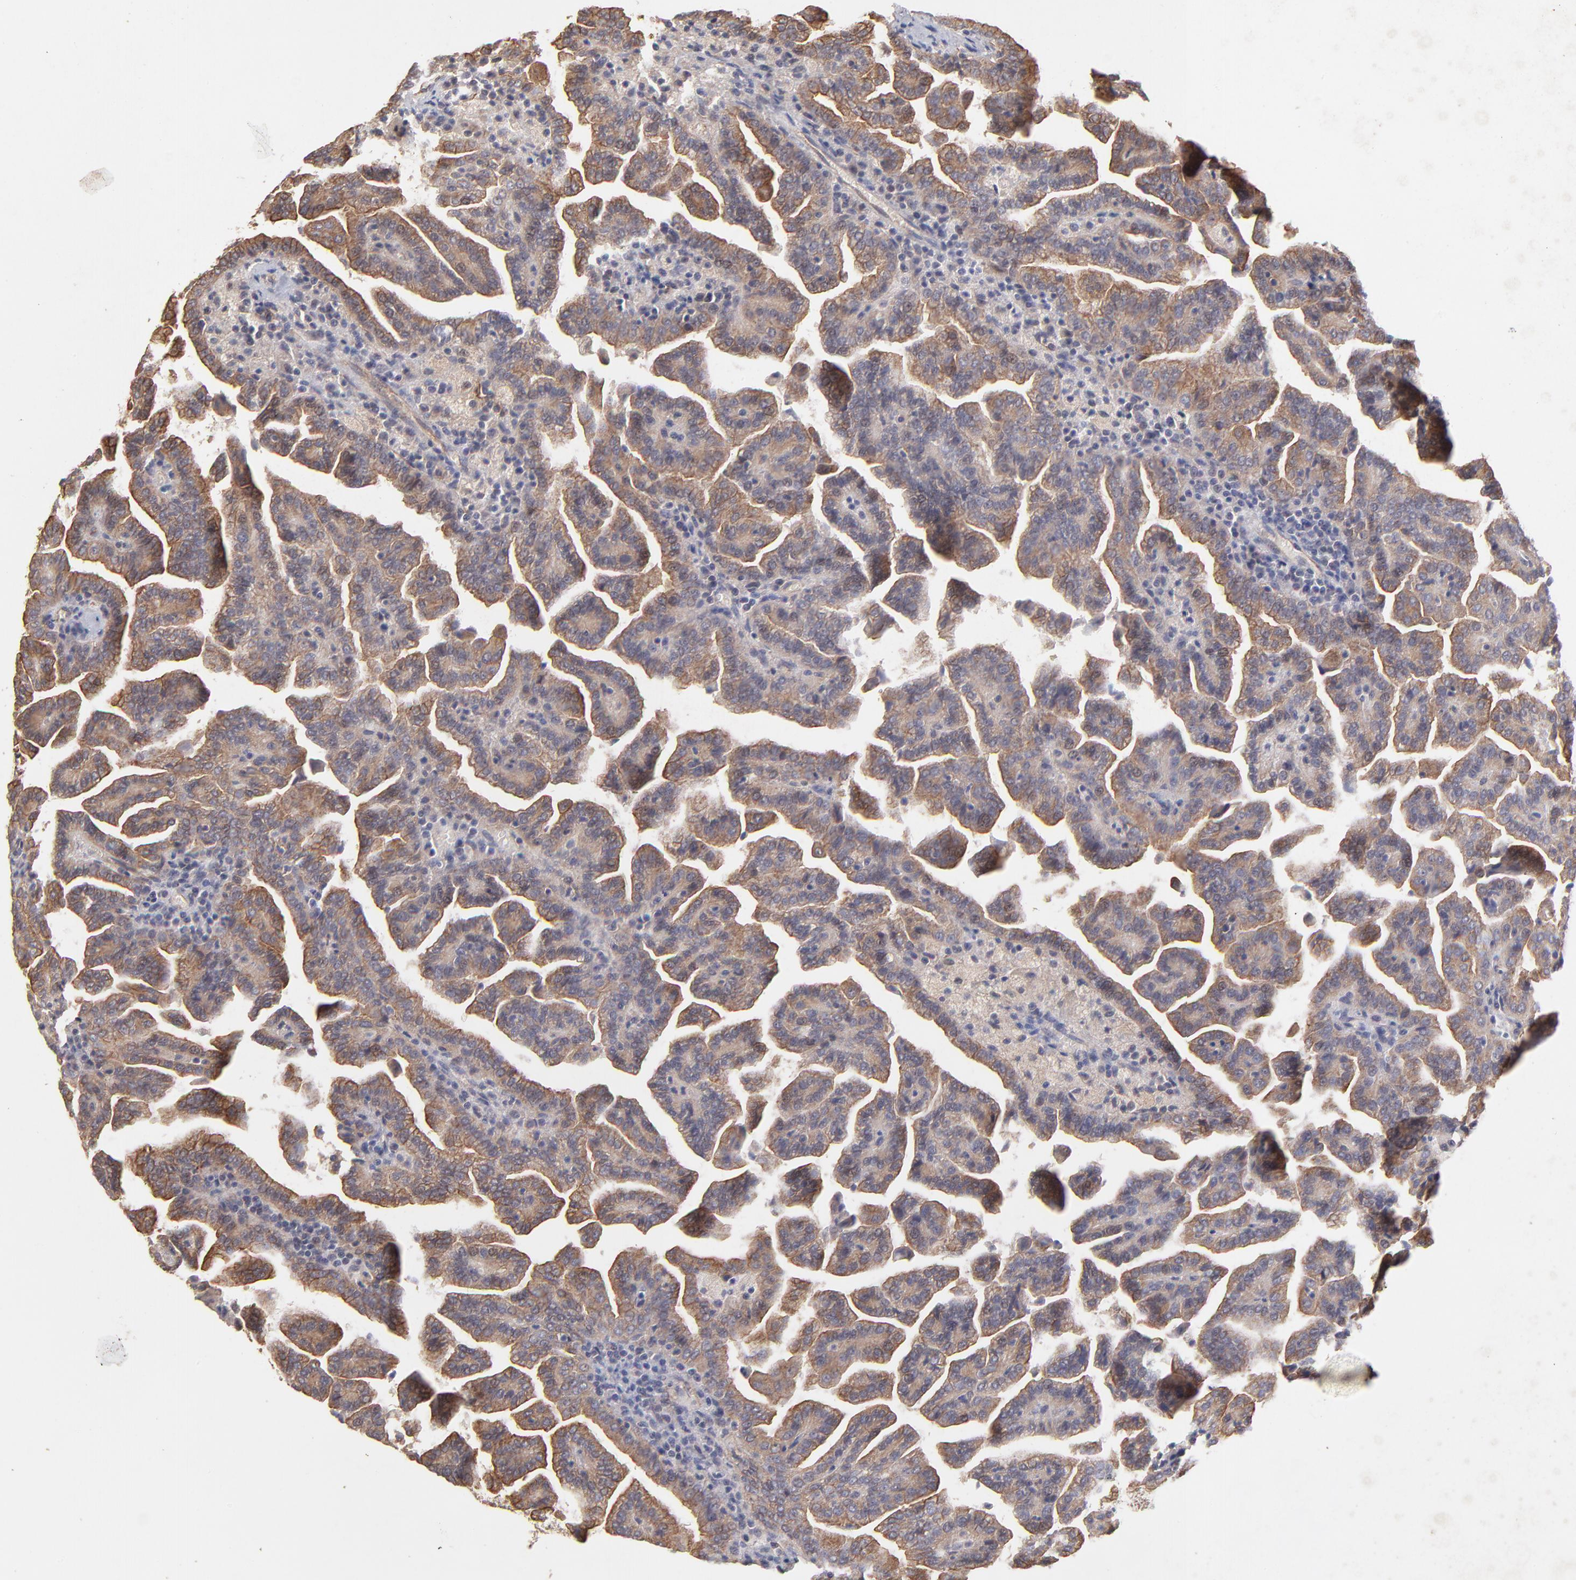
{"staining": {"intensity": "moderate", "quantity": ">75%", "location": "cytoplasmic/membranous"}, "tissue": "renal cancer", "cell_type": "Tumor cells", "image_type": "cancer", "snomed": [{"axis": "morphology", "description": "Adenocarcinoma, NOS"}, {"axis": "topography", "description": "Kidney"}], "caption": "IHC of human renal adenocarcinoma displays medium levels of moderate cytoplasmic/membranous expression in about >75% of tumor cells. The protein of interest is shown in brown color, while the nuclei are stained blue.", "gene": "STAP2", "patient": {"sex": "male", "age": 61}}